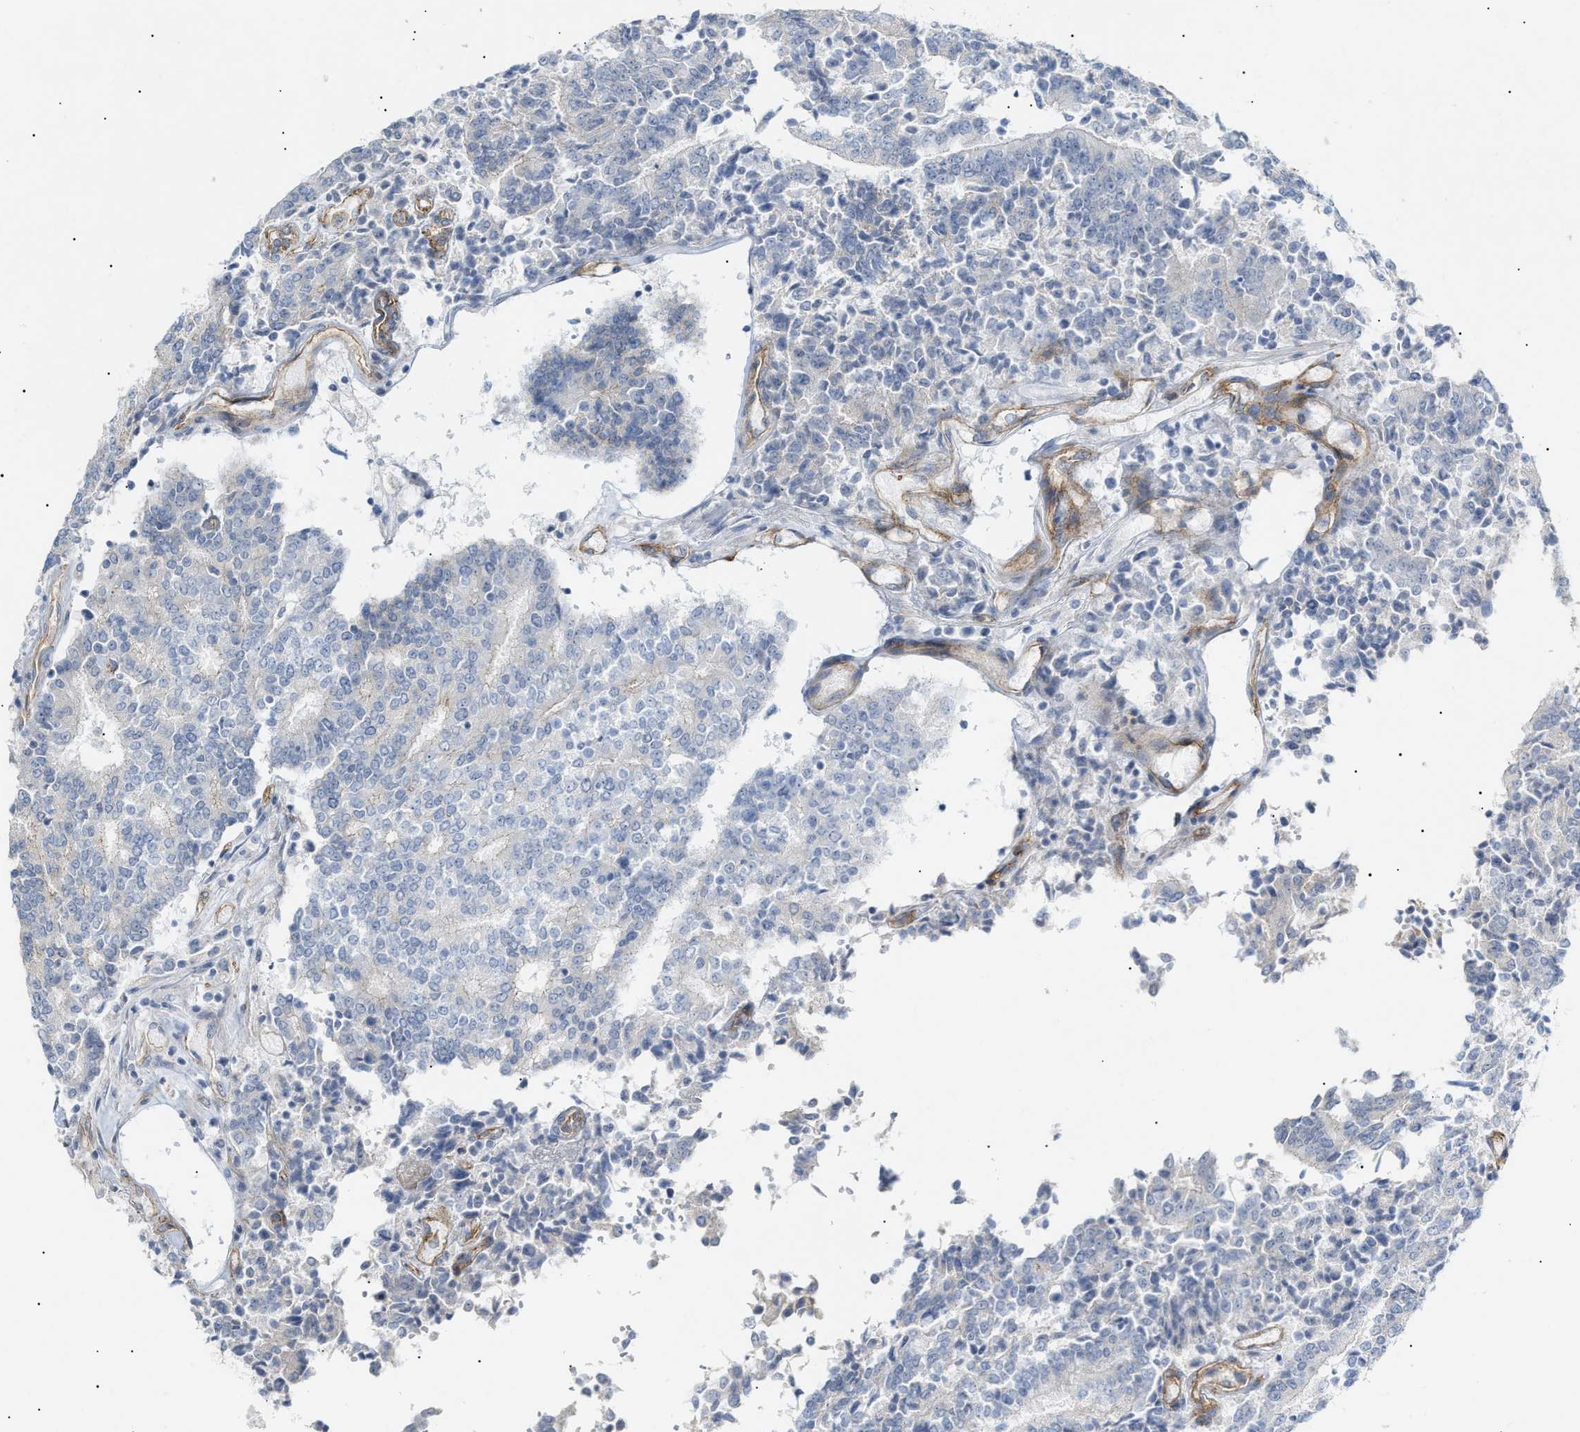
{"staining": {"intensity": "negative", "quantity": "none", "location": "none"}, "tissue": "prostate cancer", "cell_type": "Tumor cells", "image_type": "cancer", "snomed": [{"axis": "morphology", "description": "Normal tissue, NOS"}, {"axis": "morphology", "description": "Adenocarcinoma, High grade"}, {"axis": "topography", "description": "Prostate"}, {"axis": "topography", "description": "Seminal veicle"}], "caption": "A histopathology image of human prostate cancer is negative for staining in tumor cells. (IHC, brightfield microscopy, high magnification).", "gene": "ZFHX2", "patient": {"sex": "male", "age": 55}}